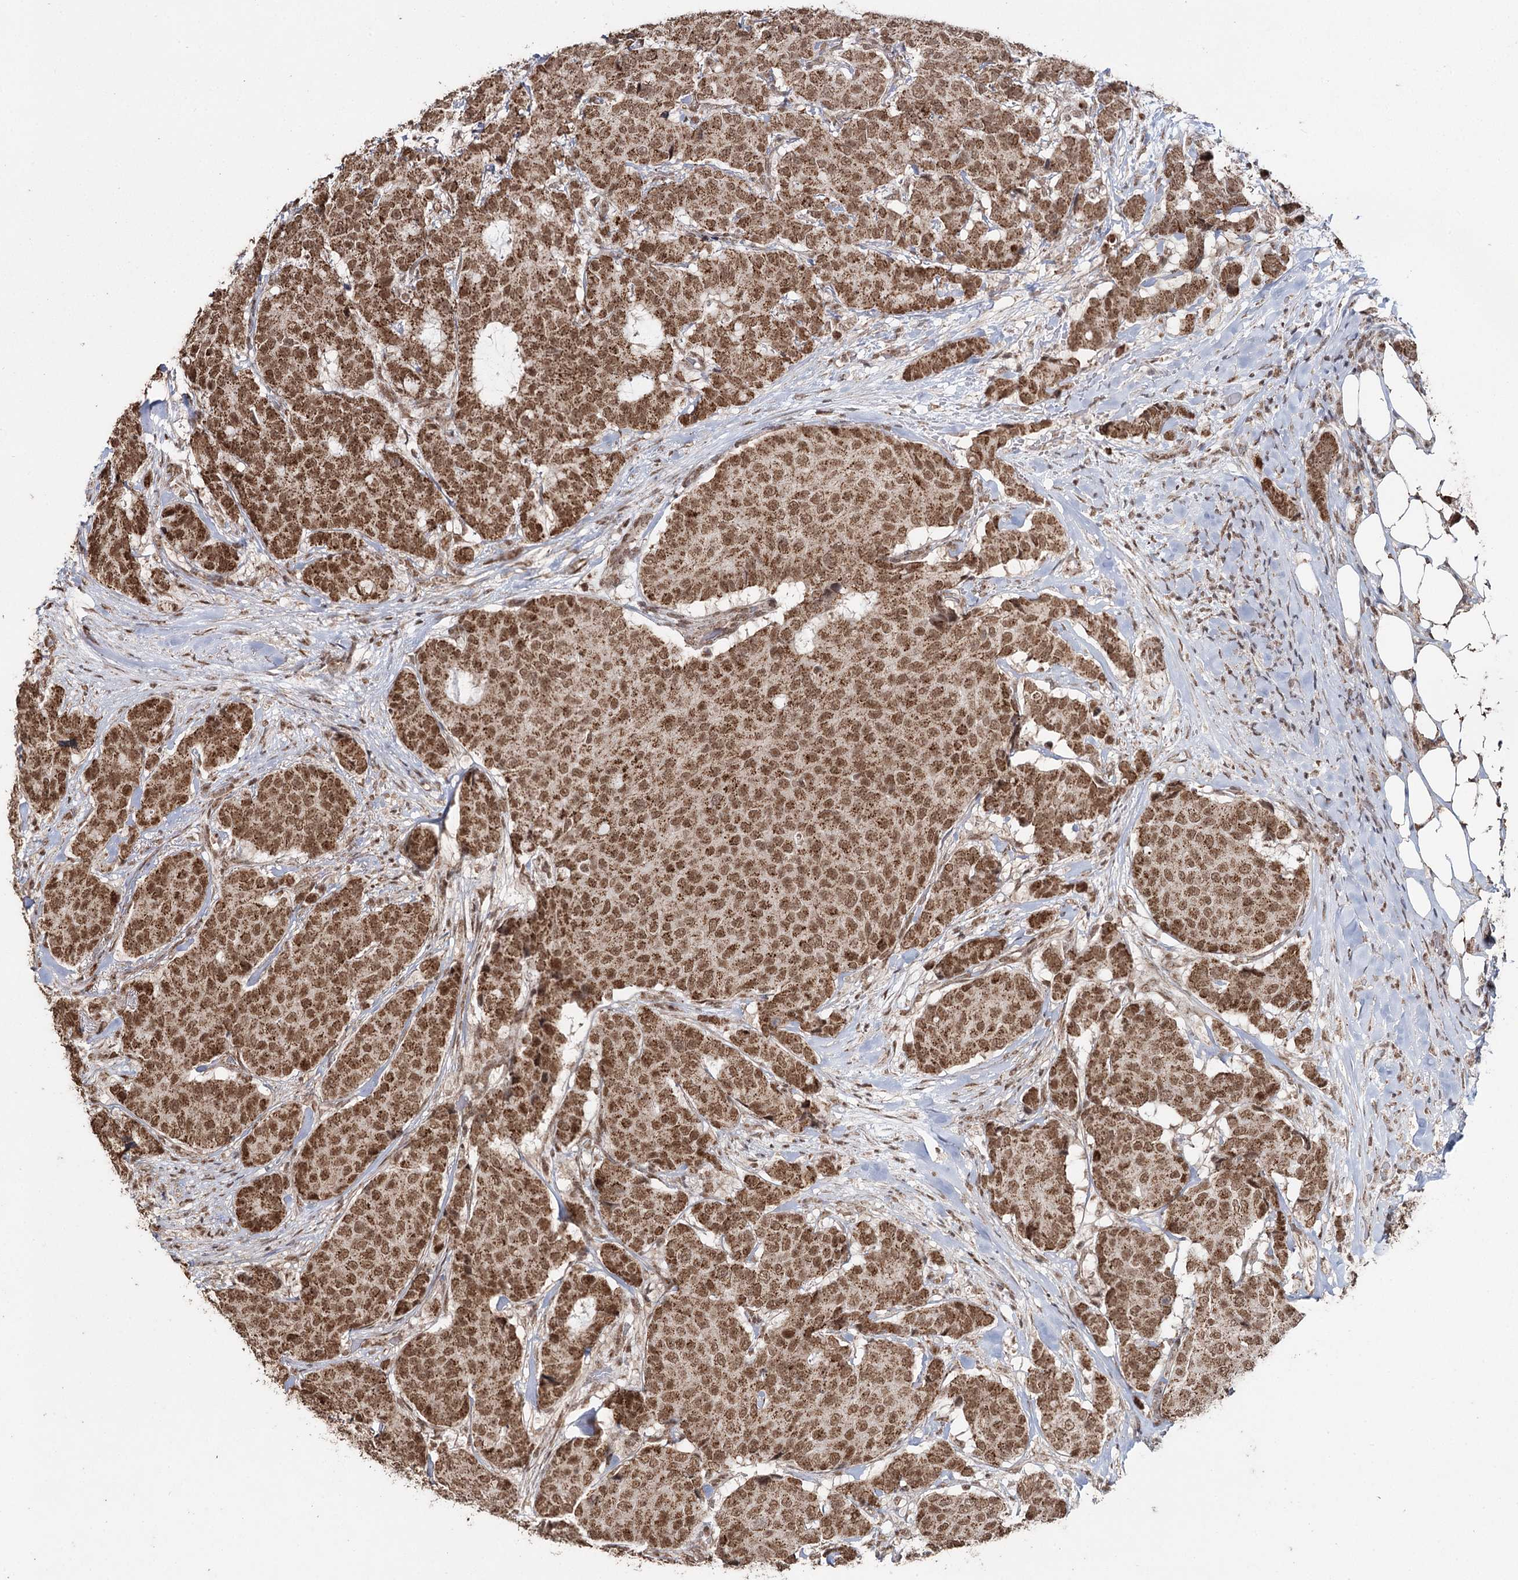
{"staining": {"intensity": "moderate", "quantity": ">75%", "location": "cytoplasmic/membranous,nuclear"}, "tissue": "breast cancer", "cell_type": "Tumor cells", "image_type": "cancer", "snomed": [{"axis": "morphology", "description": "Duct carcinoma"}, {"axis": "topography", "description": "Breast"}], "caption": "Infiltrating ductal carcinoma (breast) tissue displays moderate cytoplasmic/membranous and nuclear positivity in about >75% of tumor cells", "gene": "PDHX", "patient": {"sex": "female", "age": 75}}